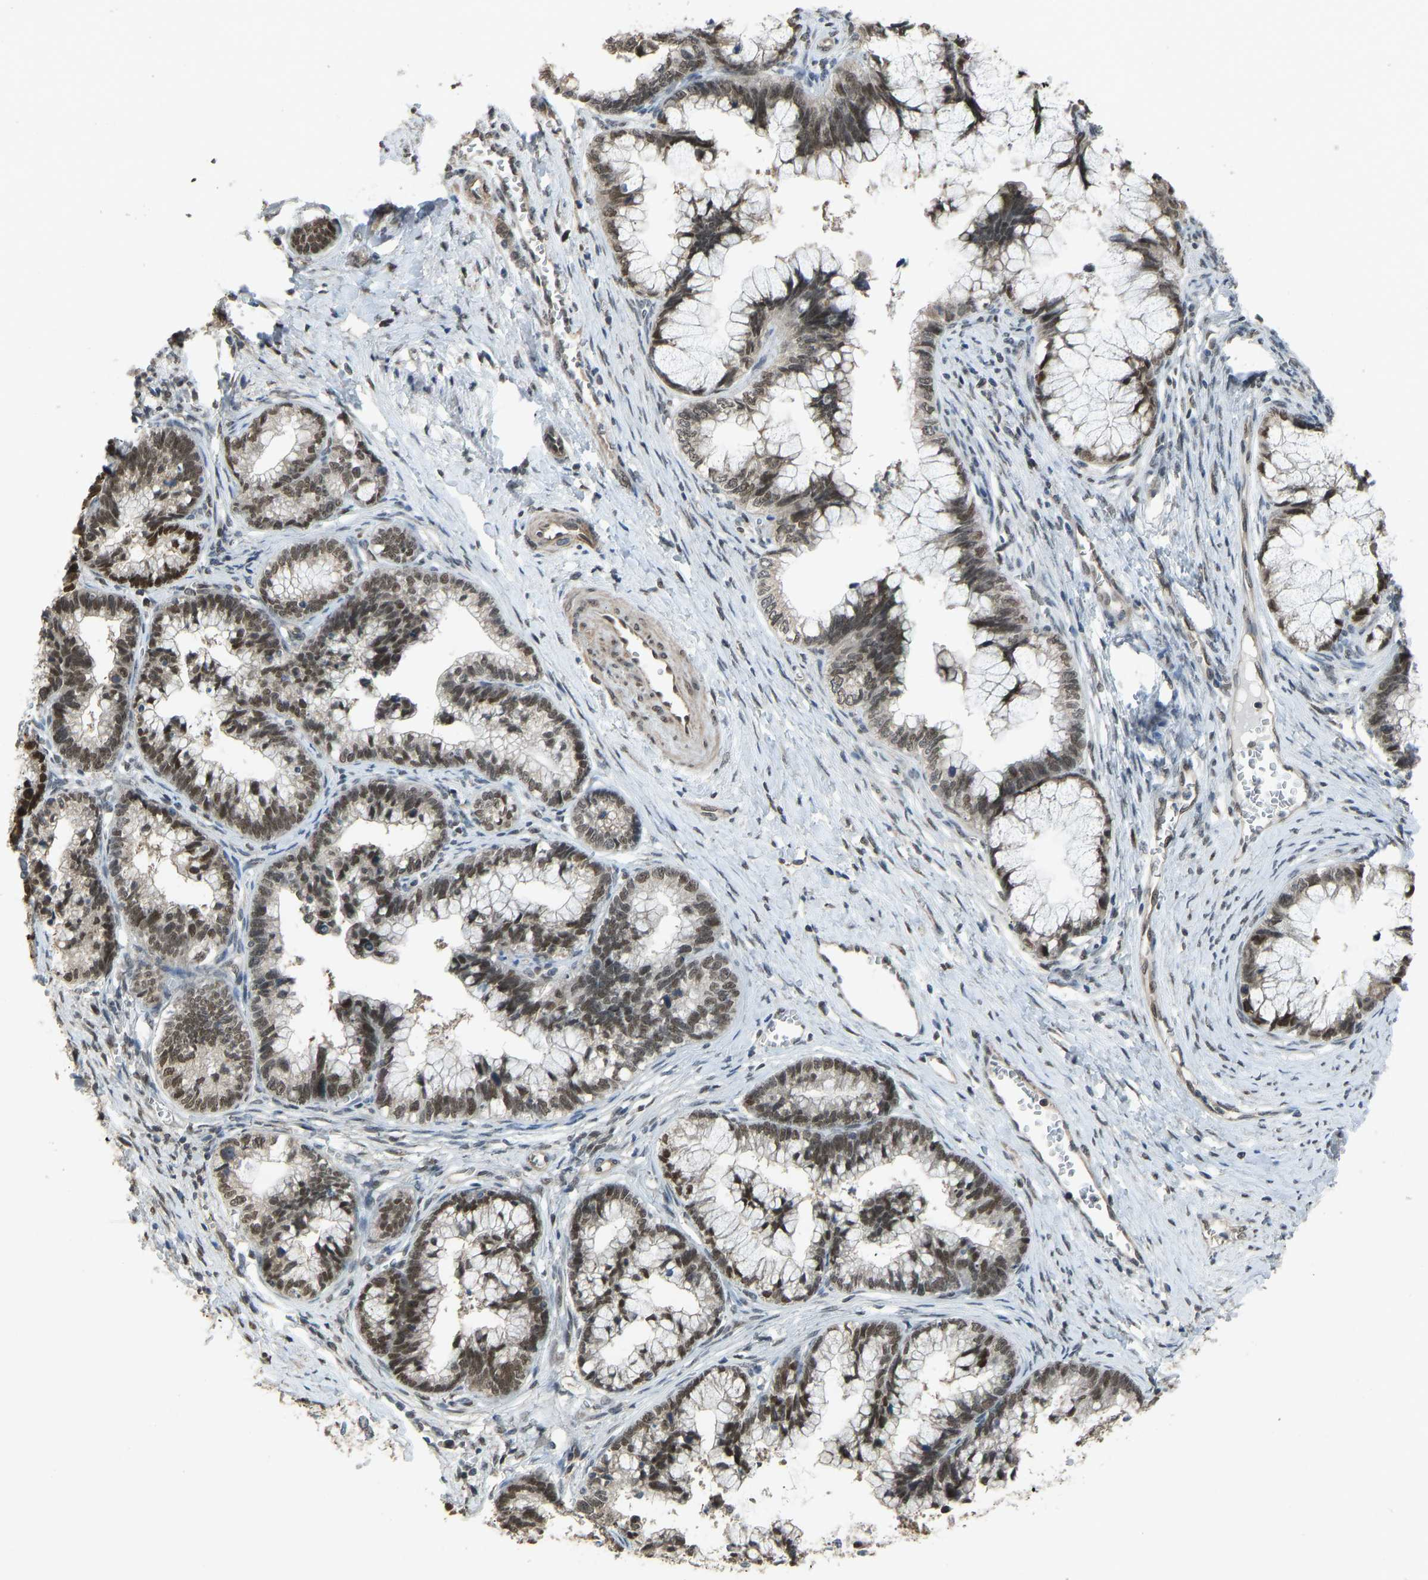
{"staining": {"intensity": "strong", "quantity": "<25%", "location": "nuclear"}, "tissue": "cervical cancer", "cell_type": "Tumor cells", "image_type": "cancer", "snomed": [{"axis": "morphology", "description": "Adenocarcinoma, NOS"}, {"axis": "topography", "description": "Cervix"}], "caption": "Strong nuclear protein positivity is appreciated in about <25% of tumor cells in cervical cancer.", "gene": "KPNA6", "patient": {"sex": "female", "age": 44}}